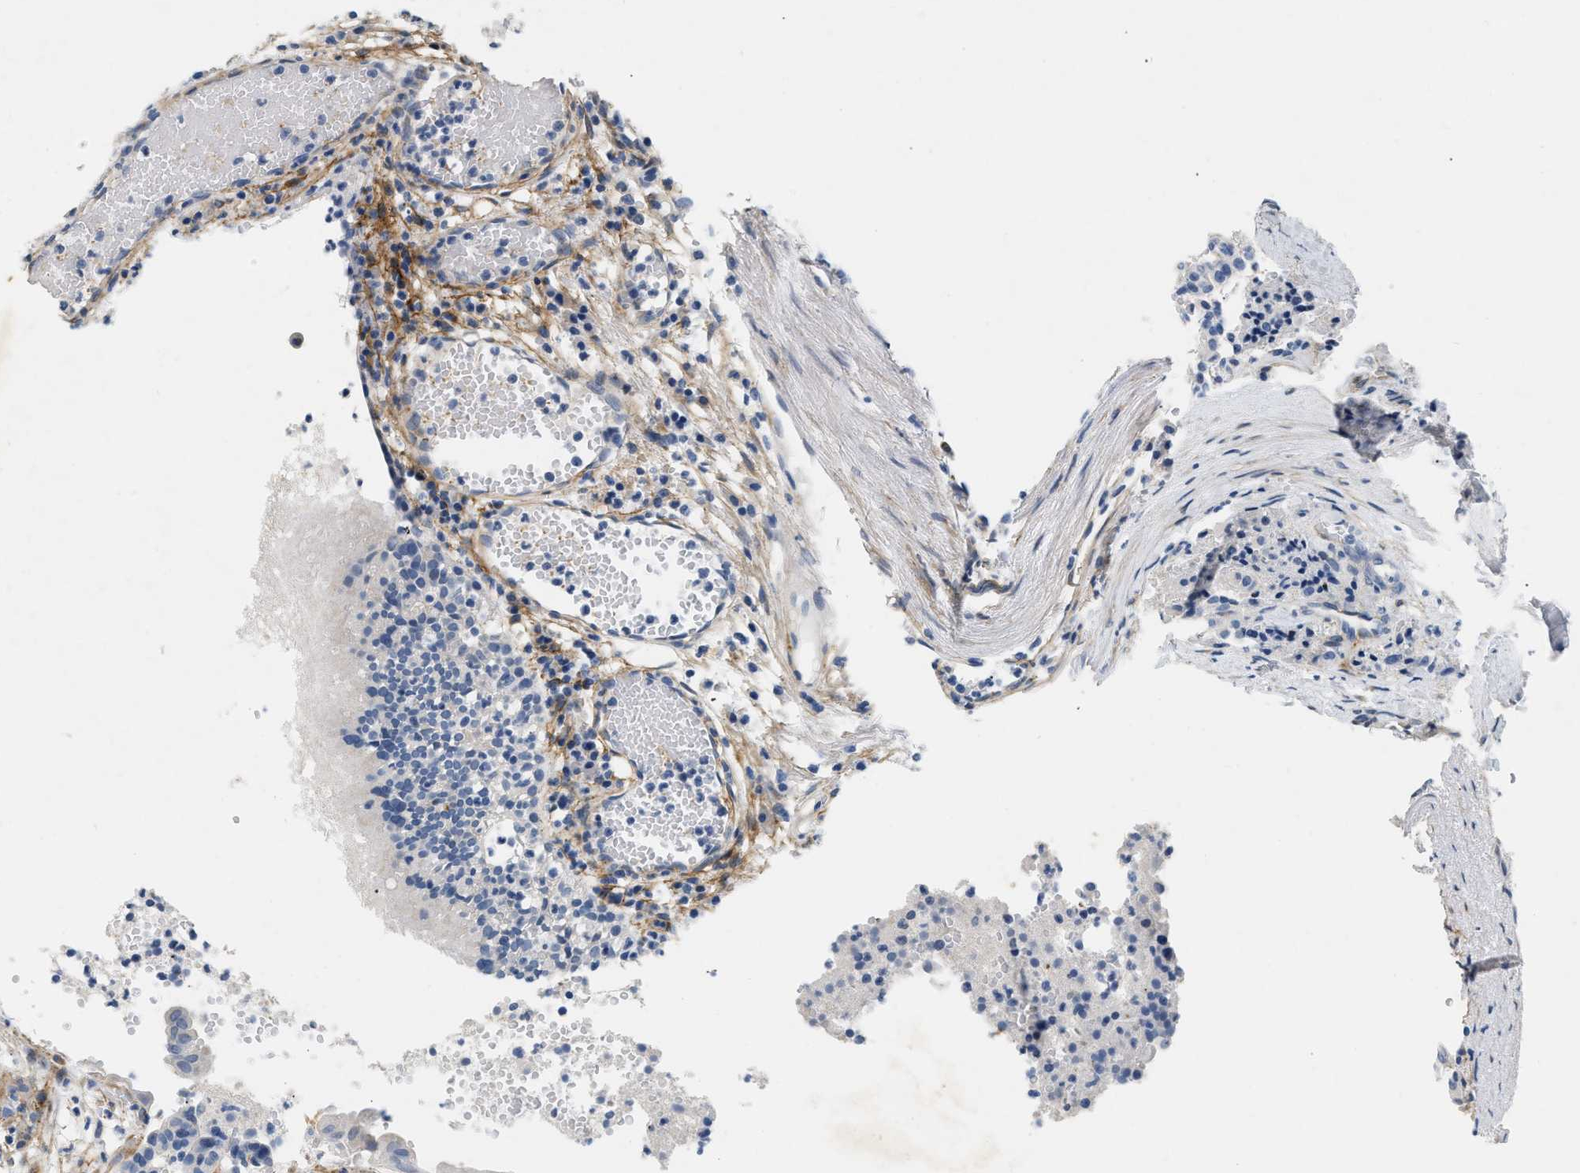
{"staining": {"intensity": "negative", "quantity": "none", "location": "none"}, "tissue": "carcinoid", "cell_type": "Tumor cells", "image_type": "cancer", "snomed": [{"axis": "morphology", "description": "Carcinoid, malignant, NOS"}, {"axis": "topography", "description": "Lung"}], "caption": "Immunohistochemical staining of human carcinoid (malignant) demonstrates no significant expression in tumor cells.", "gene": "PDGFRA", "patient": {"sex": "male", "age": 30}}